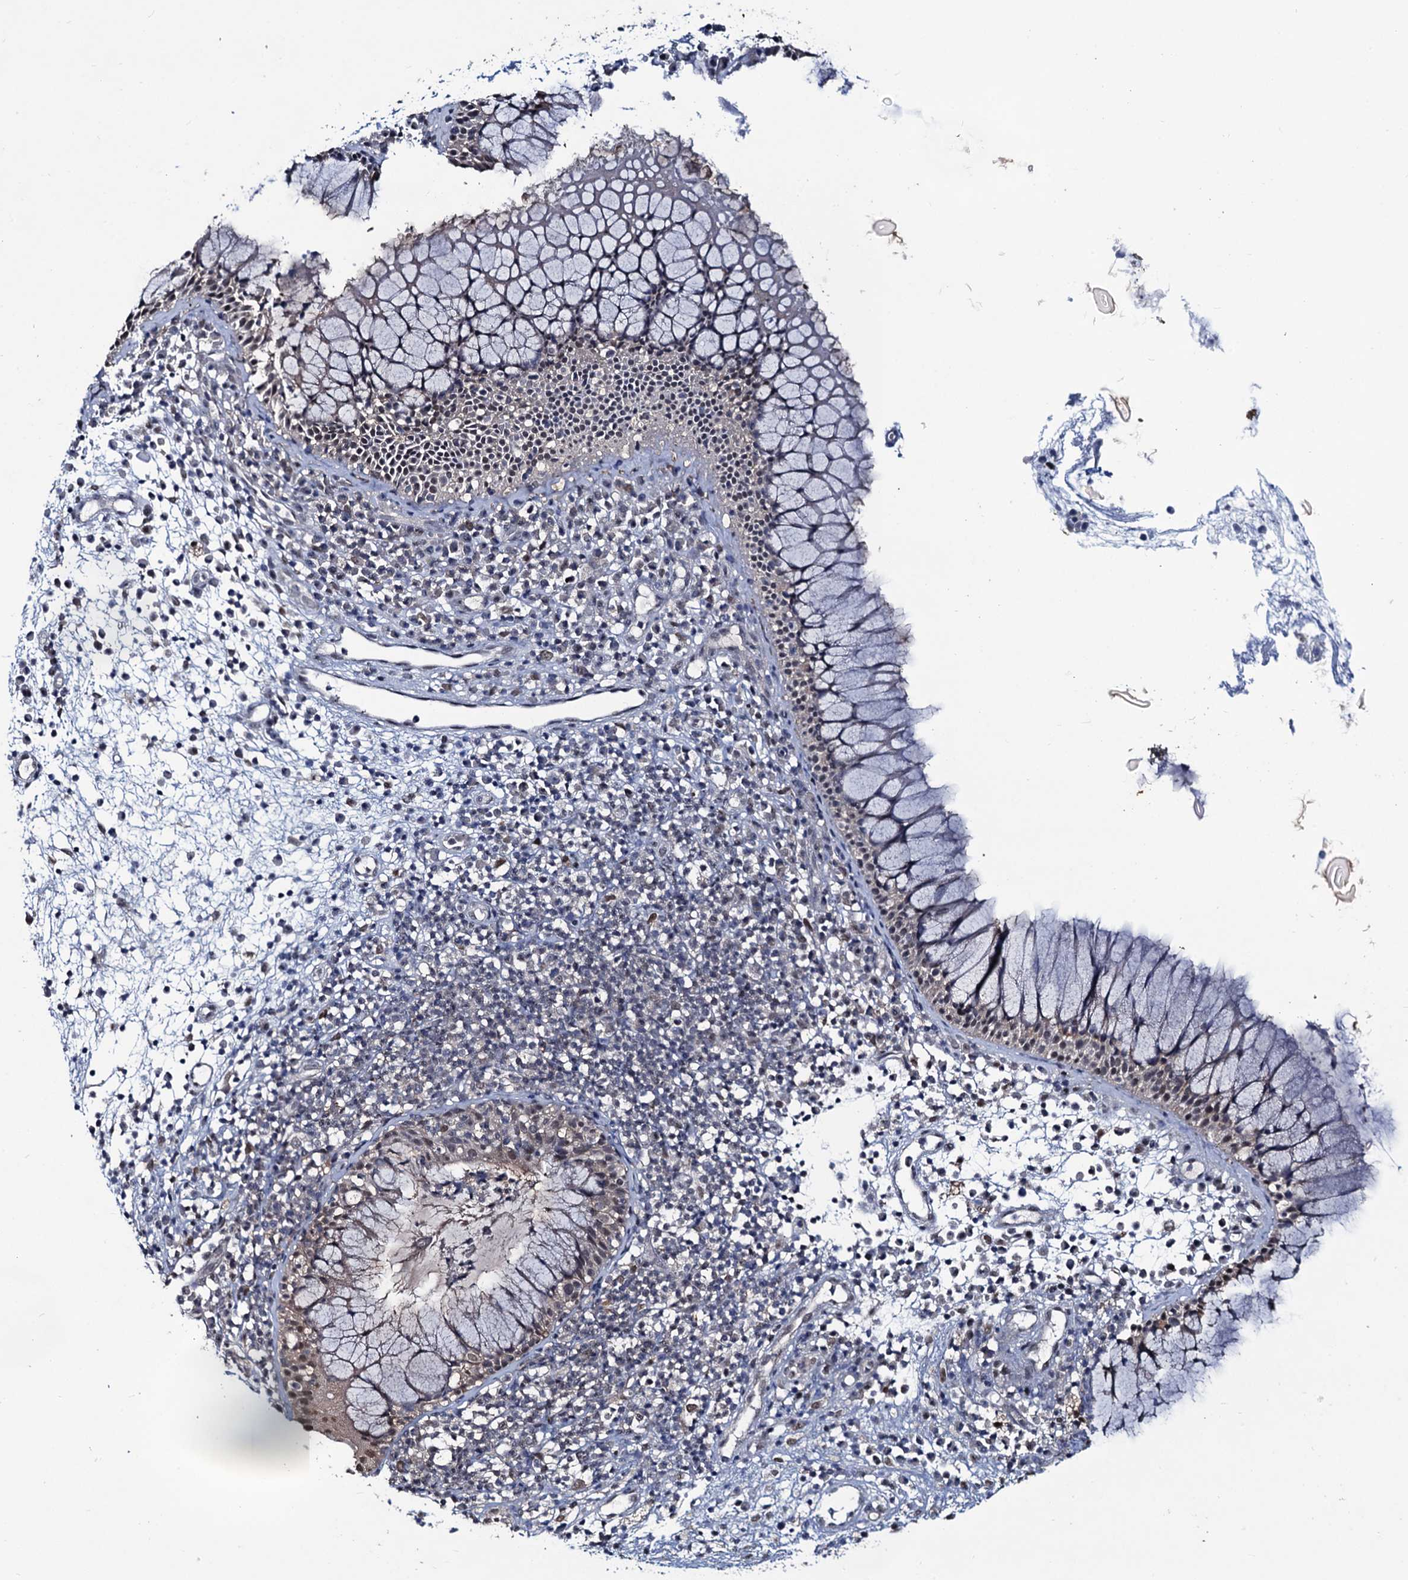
{"staining": {"intensity": "negative", "quantity": "none", "location": "none"}, "tissue": "nasopharynx", "cell_type": "Respiratory epithelial cells", "image_type": "normal", "snomed": [{"axis": "morphology", "description": "Normal tissue, NOS"}, {"axis": "morphology", "description": "Inflammation, NOS"}, {"axis": "topography", "description": "Nasopharynx"}], "caption": "The immunohistochemistry (IHC) image has no significant positivity in respiratory epithelial cells of nasopharynx.", "gene": "RTKN2", "patient": {"sex": "male", "age": 70}}